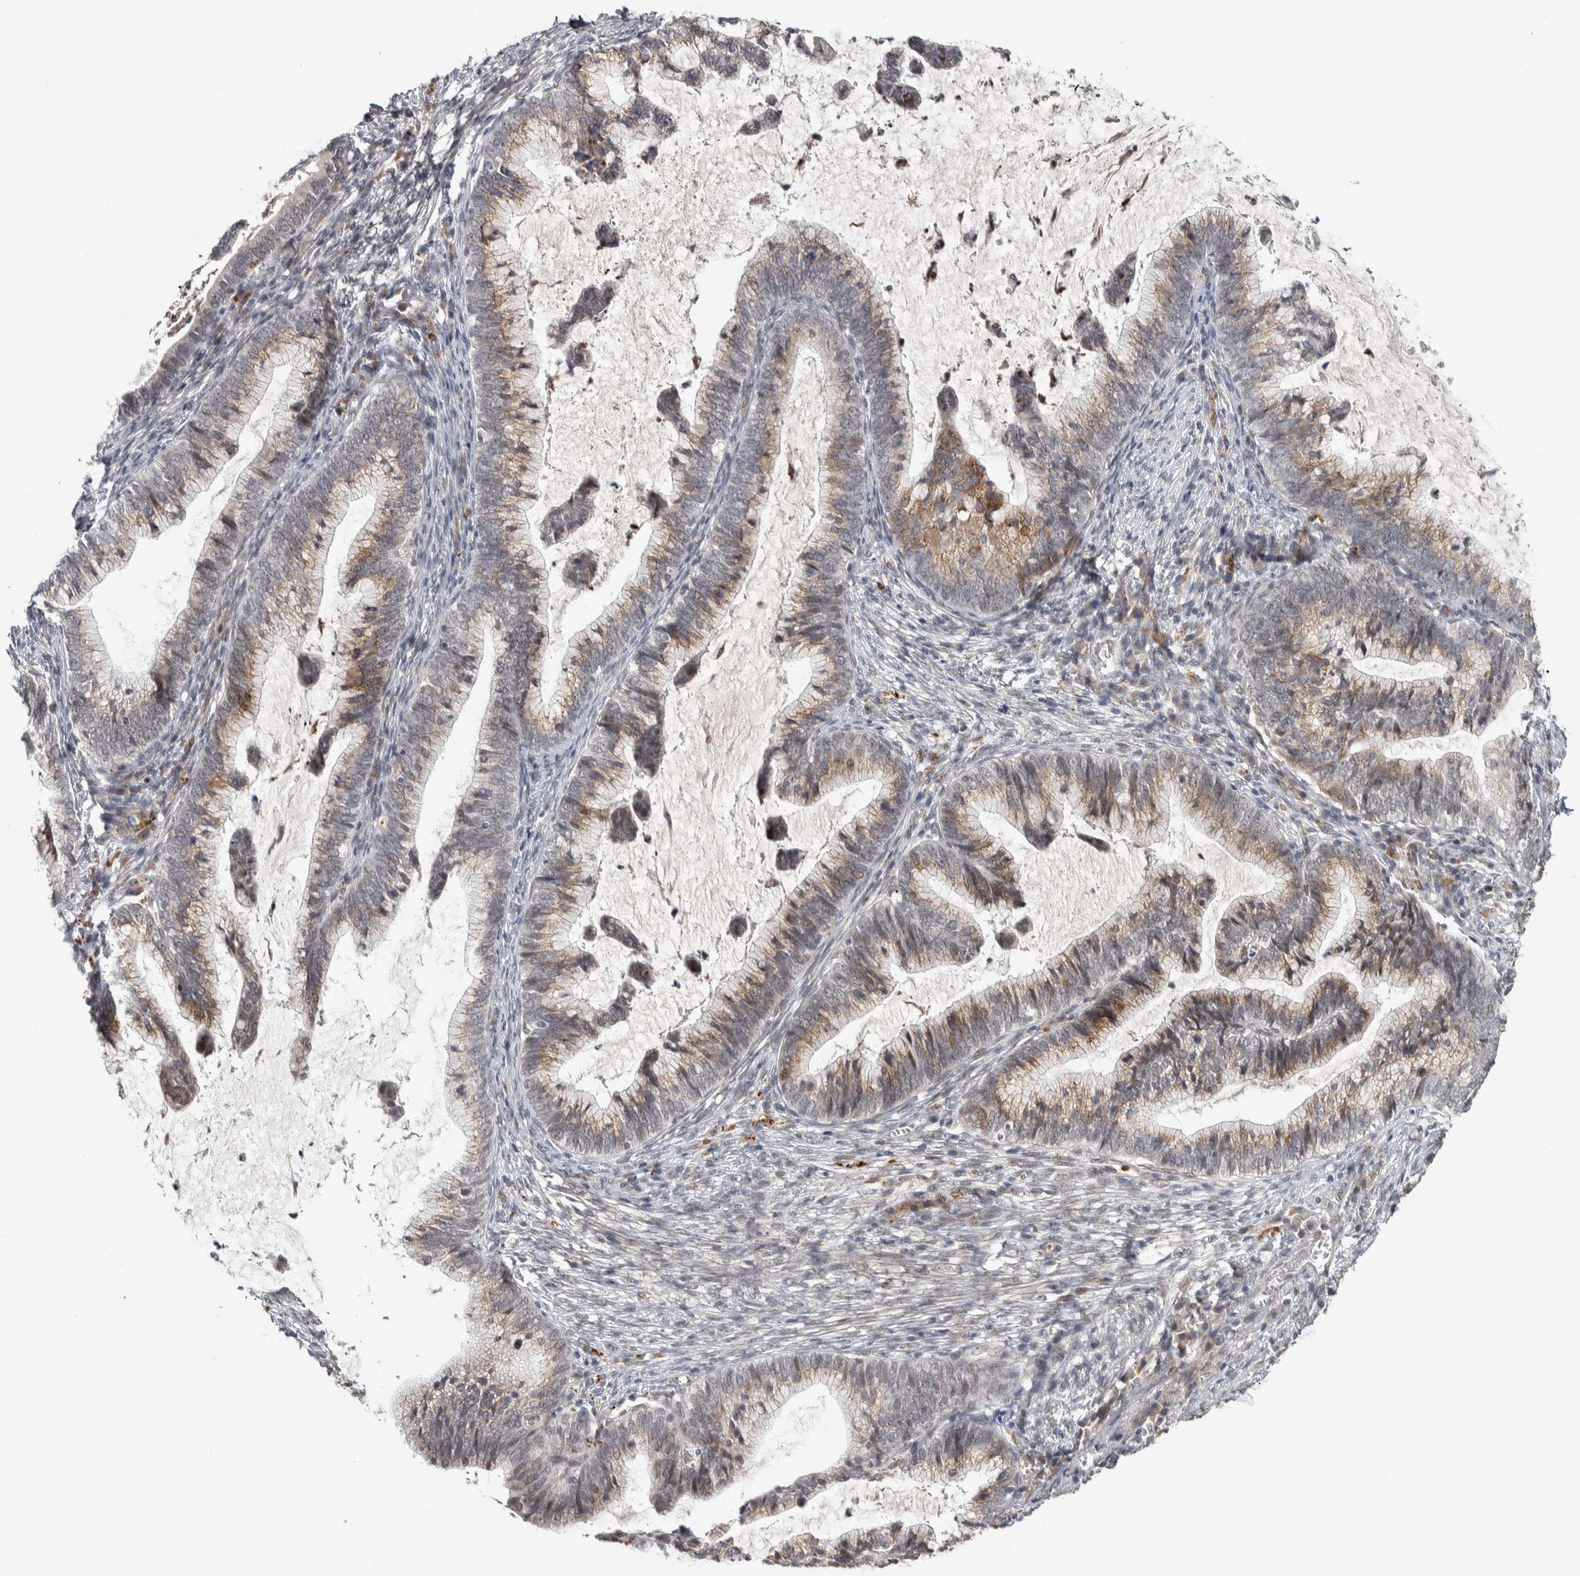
{"staining": {"intensity": "moderate", "quantity": ">75%", "location": "cytoplasmic/membranous"}, "tissue": "cervical cancer", "cell_type": "Tumor cells", "image_type": "cancer", "snomed": [{"axis": "morphology", "description": "Adenocarcinoma, NOS"}, {"axis": "topography", "description": "Cervix"}], "caption": "Protein analysis of cervical cancer (adenocarcinoma) tissue displays moderate cytoplasmic/membranous positivity in about >75% of tumor cells. (DAB (3,3'-diaminobenzidine) IHC with brightfield microscopy, high magnification).", "gene": "ASPN", "patient": {"sex": "female", "age": 36}}